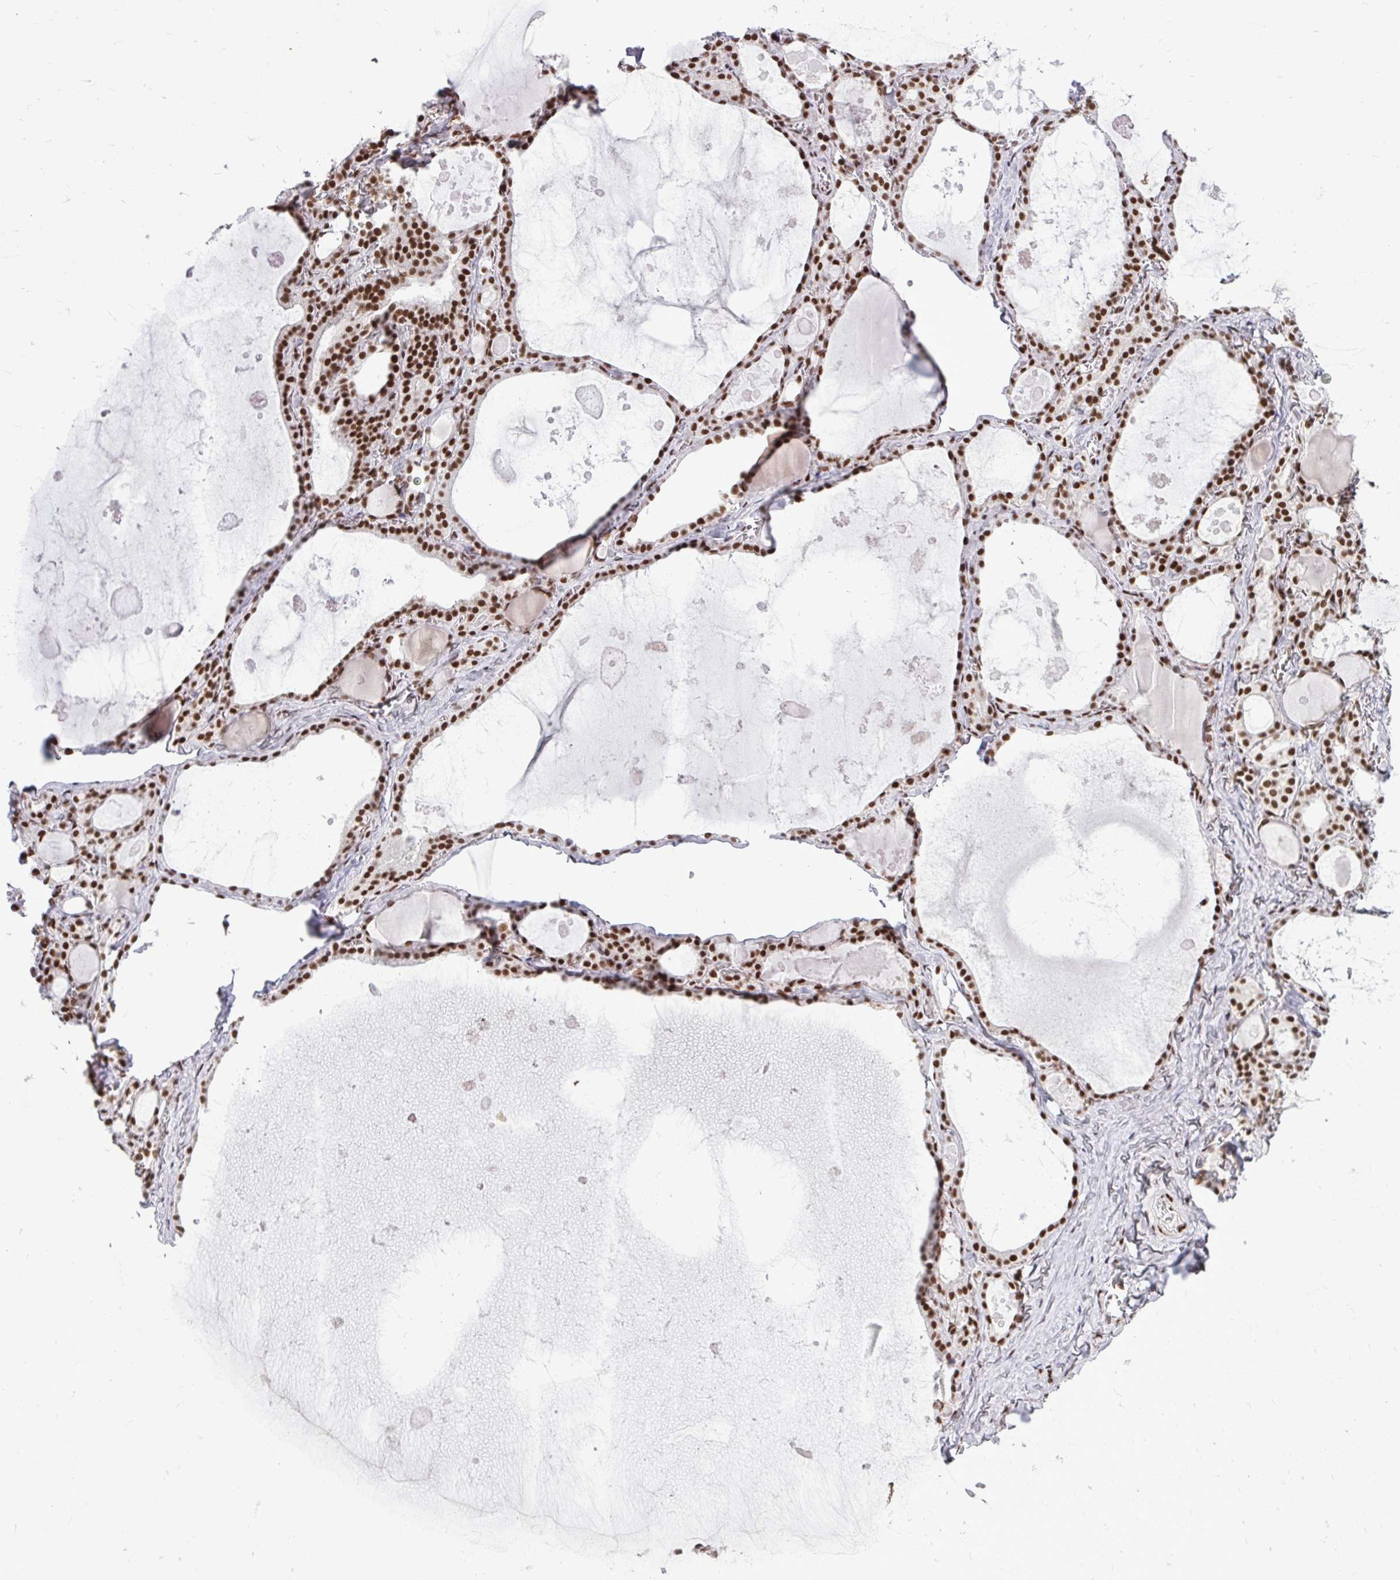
{"staining": {"intensity": "strong", "quantity": ">75%", "location": "nuclear"}, "tissue": "thyroid gland", "cell_type": "Glandular cells", "image_type": "normal", "snomed": [{"axis": "morphology", "description": "Normal tissue, NOS"}, {"axis": "topography", "description": "Thyroid gland"}], "caption": "An image of thyroid gland stained for a protein shows strong nuclear brown staining in glandular cells. (IHC, brightfield microscopy, high magnification).", "gene": "CDYL", "patient": {"sex": "male", "age": 56}}